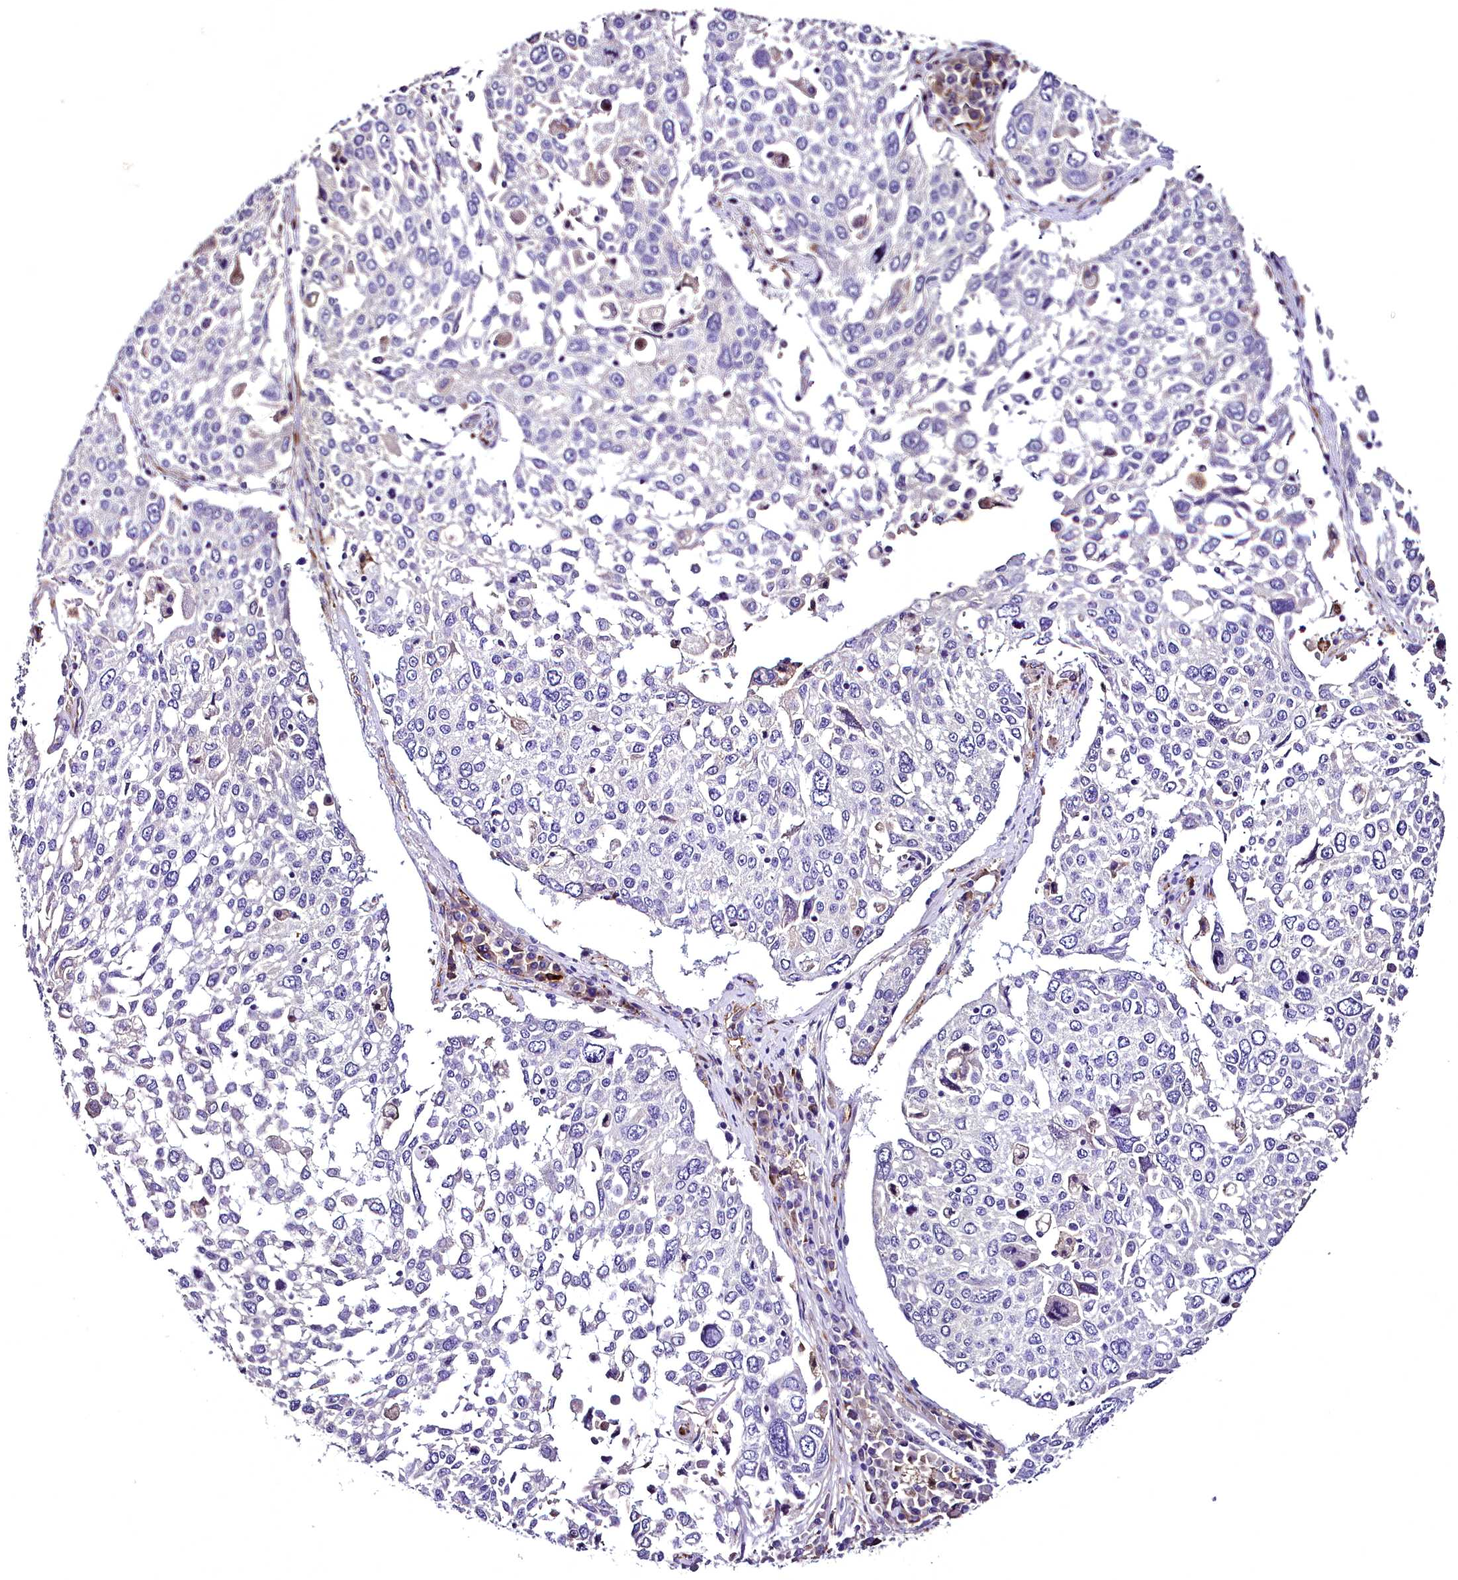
{"staining": {"intensity": "negative", "quantity": "none", "location": "none"}, "tissue": "lung cancer", "cell_type": "Tumor cells", "image_type": "cancer", "snomed": [{"axis": "morphology", "description": "Squamous cell carcinoma, NOS"}, {"axis": "topography", "description": "Lung"}], "caption": "The histopathology image displays no staining of tumor cells in lung squamous cell carcinoma. Brightfield microscopy of immunohistochemistry (IHC) stained with DAB (3,3'-diaminobenzidine) (brown) and hematoxylin (blue), captured at high magnification.", "gene": "MS4A18", "patient": {"sex": "male", "age": 65}}